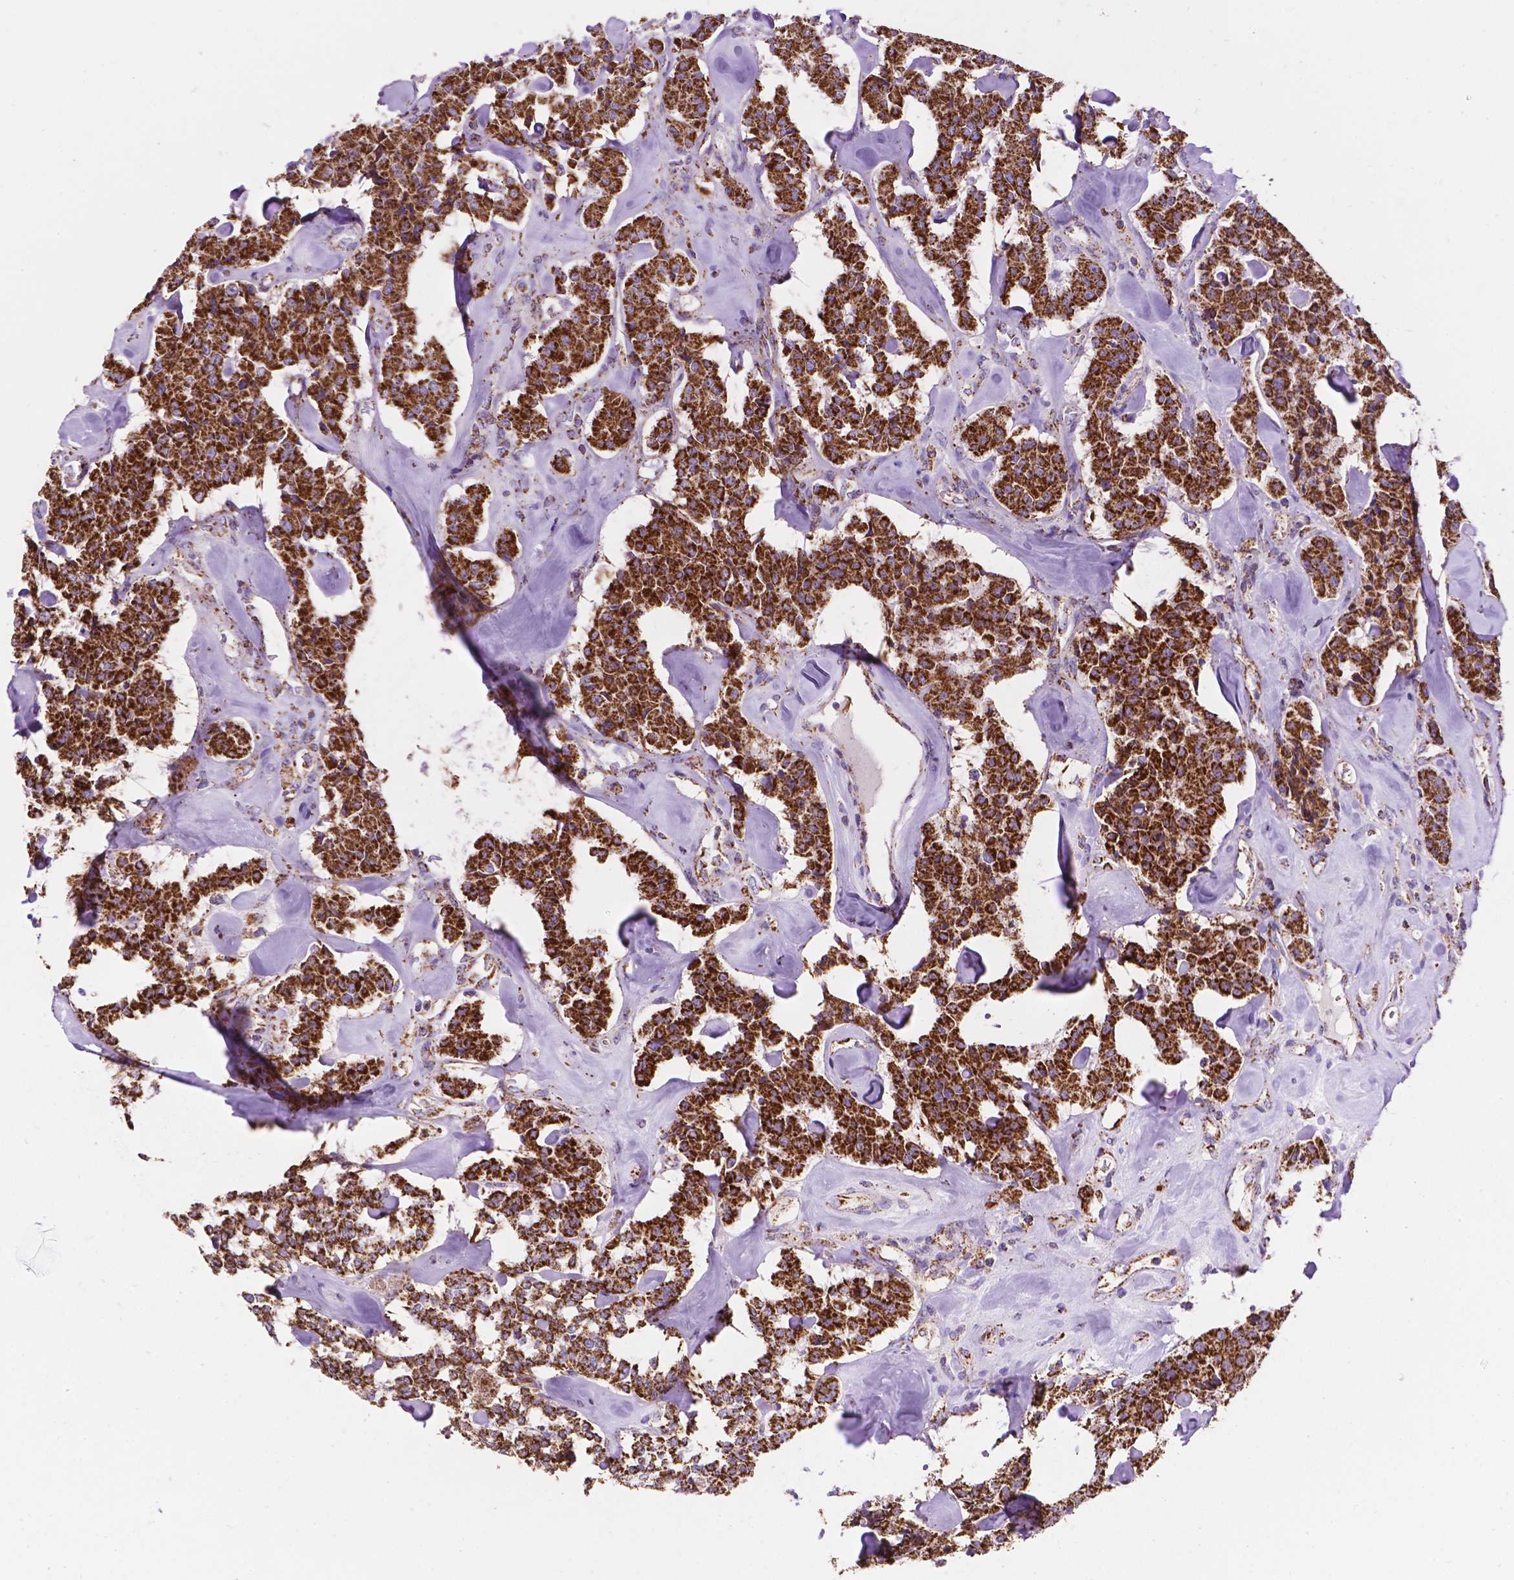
{"staining": {"intensity": "strong", "quantity": ">75%", "location": "cytoplasmic/membranous"}, "tissue": "carcinoid", "cell_type": "Tumor cells", "image_type": "cancer", "snomed": [{"axis": "morphology", "description": "Carcinoid, malignant, NOS"}, {"axis": "topography", "description": "Pancreas"}], "caption": "Carcinoid (malignant) was stained to show a protein in brown. There is high levels of strong cytoplasmic/membranous expression in about >75% of tumor cells.", "gene": "HSPD1", "patient": {"sex": "male", "age": 41}}